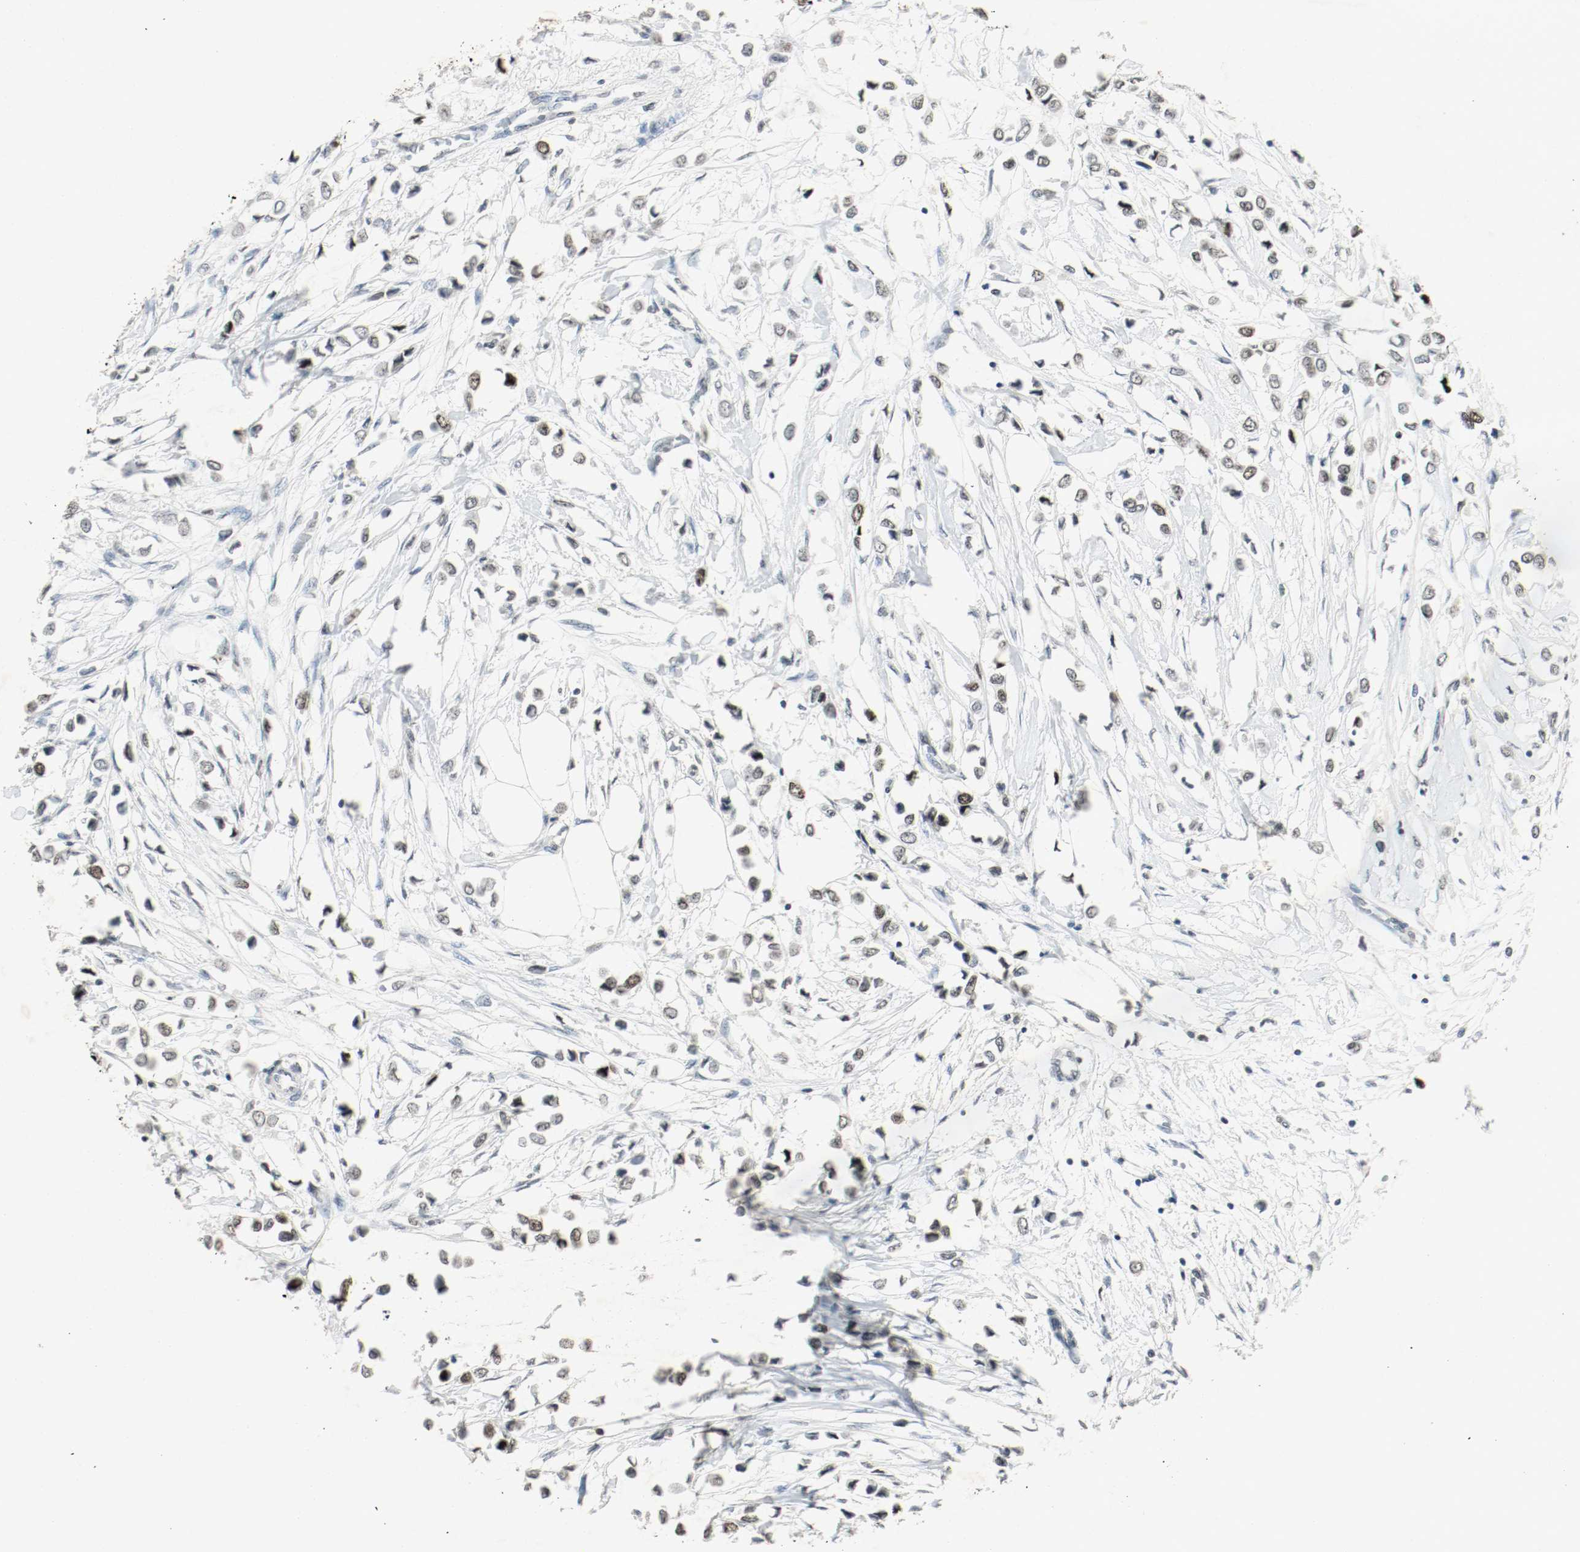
{"staining": {"intensity": "weak", "quantity": ">75%", "location": "nuclear"}, "tissue": "breast cancer", "cell_type": "Tumor cells", "image_type": "cancer", "snomed": [{"axis": "morphology", "description": "Lobular carcinoma"}, {"axis": "topography", "description": "Breast"}], "caption": "This micrograph displays immunohistochemistry (IHC) staining of human breast cancer (lobular carcinoma), with low weak nuclear staining in approximately >75% of tumor cells.", "gene": "DNMT1", "patient": {"sex": "female", "age": 51}}